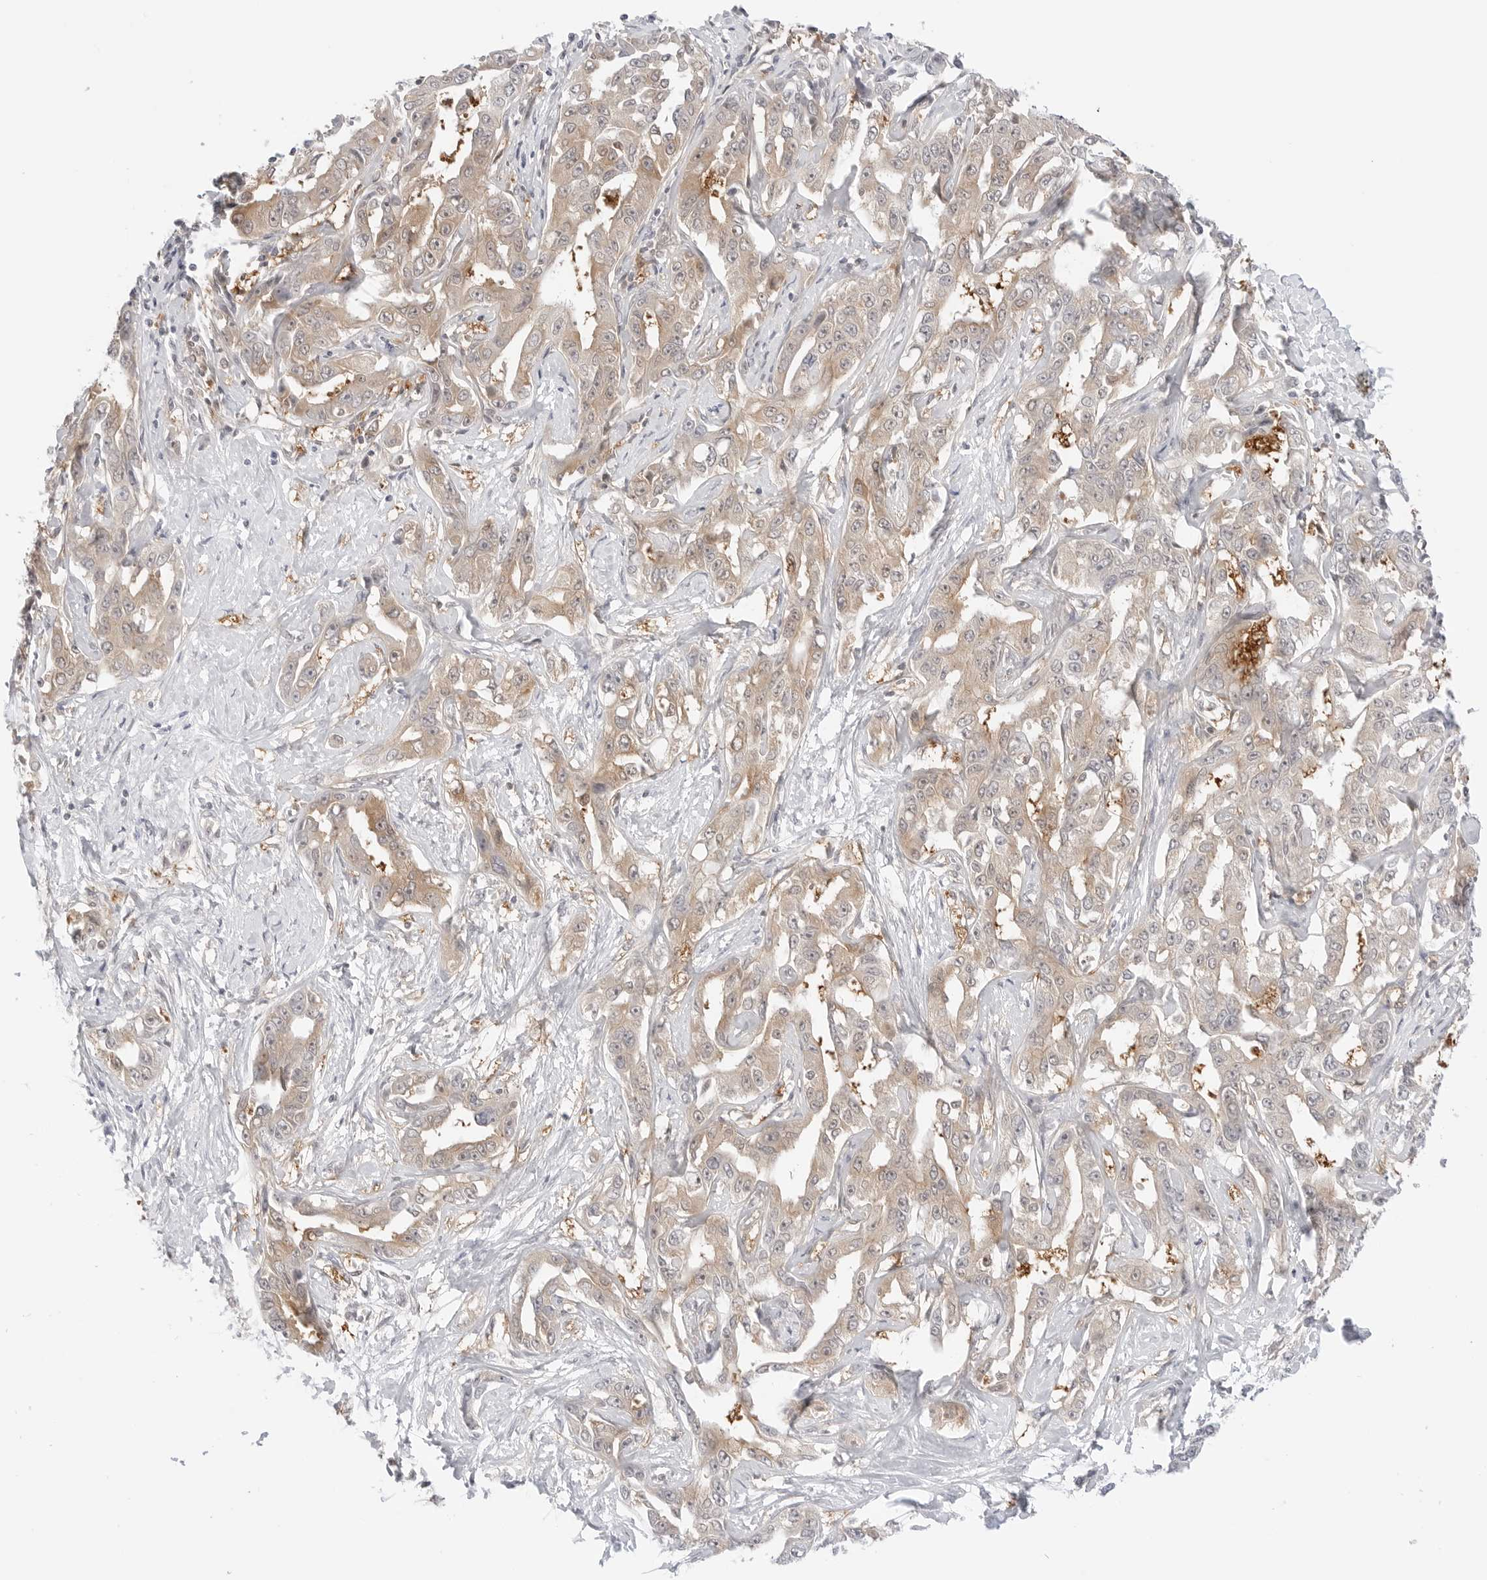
{"staining": {"intensity": "weak", "quantity": ">75%", "location": "cytoplasmic/membranous"}, "tissue": "liver cancer", "cell_type": "Tumor cells", "image_type": "cancer", "snomed": [{"axis": "morphology", "description": "Cholangiocarcinoma"}, {"axis": "topography", "description": "Liver"}], "caption": "Immunohistochemical staining of cholangiocarcinoma (liver) reveals weak cytoplasmic/membranous protein expression in about >75% of tumor cells.", "gene": "NUDC", "patient": {"sex": "male", "age": 59}}